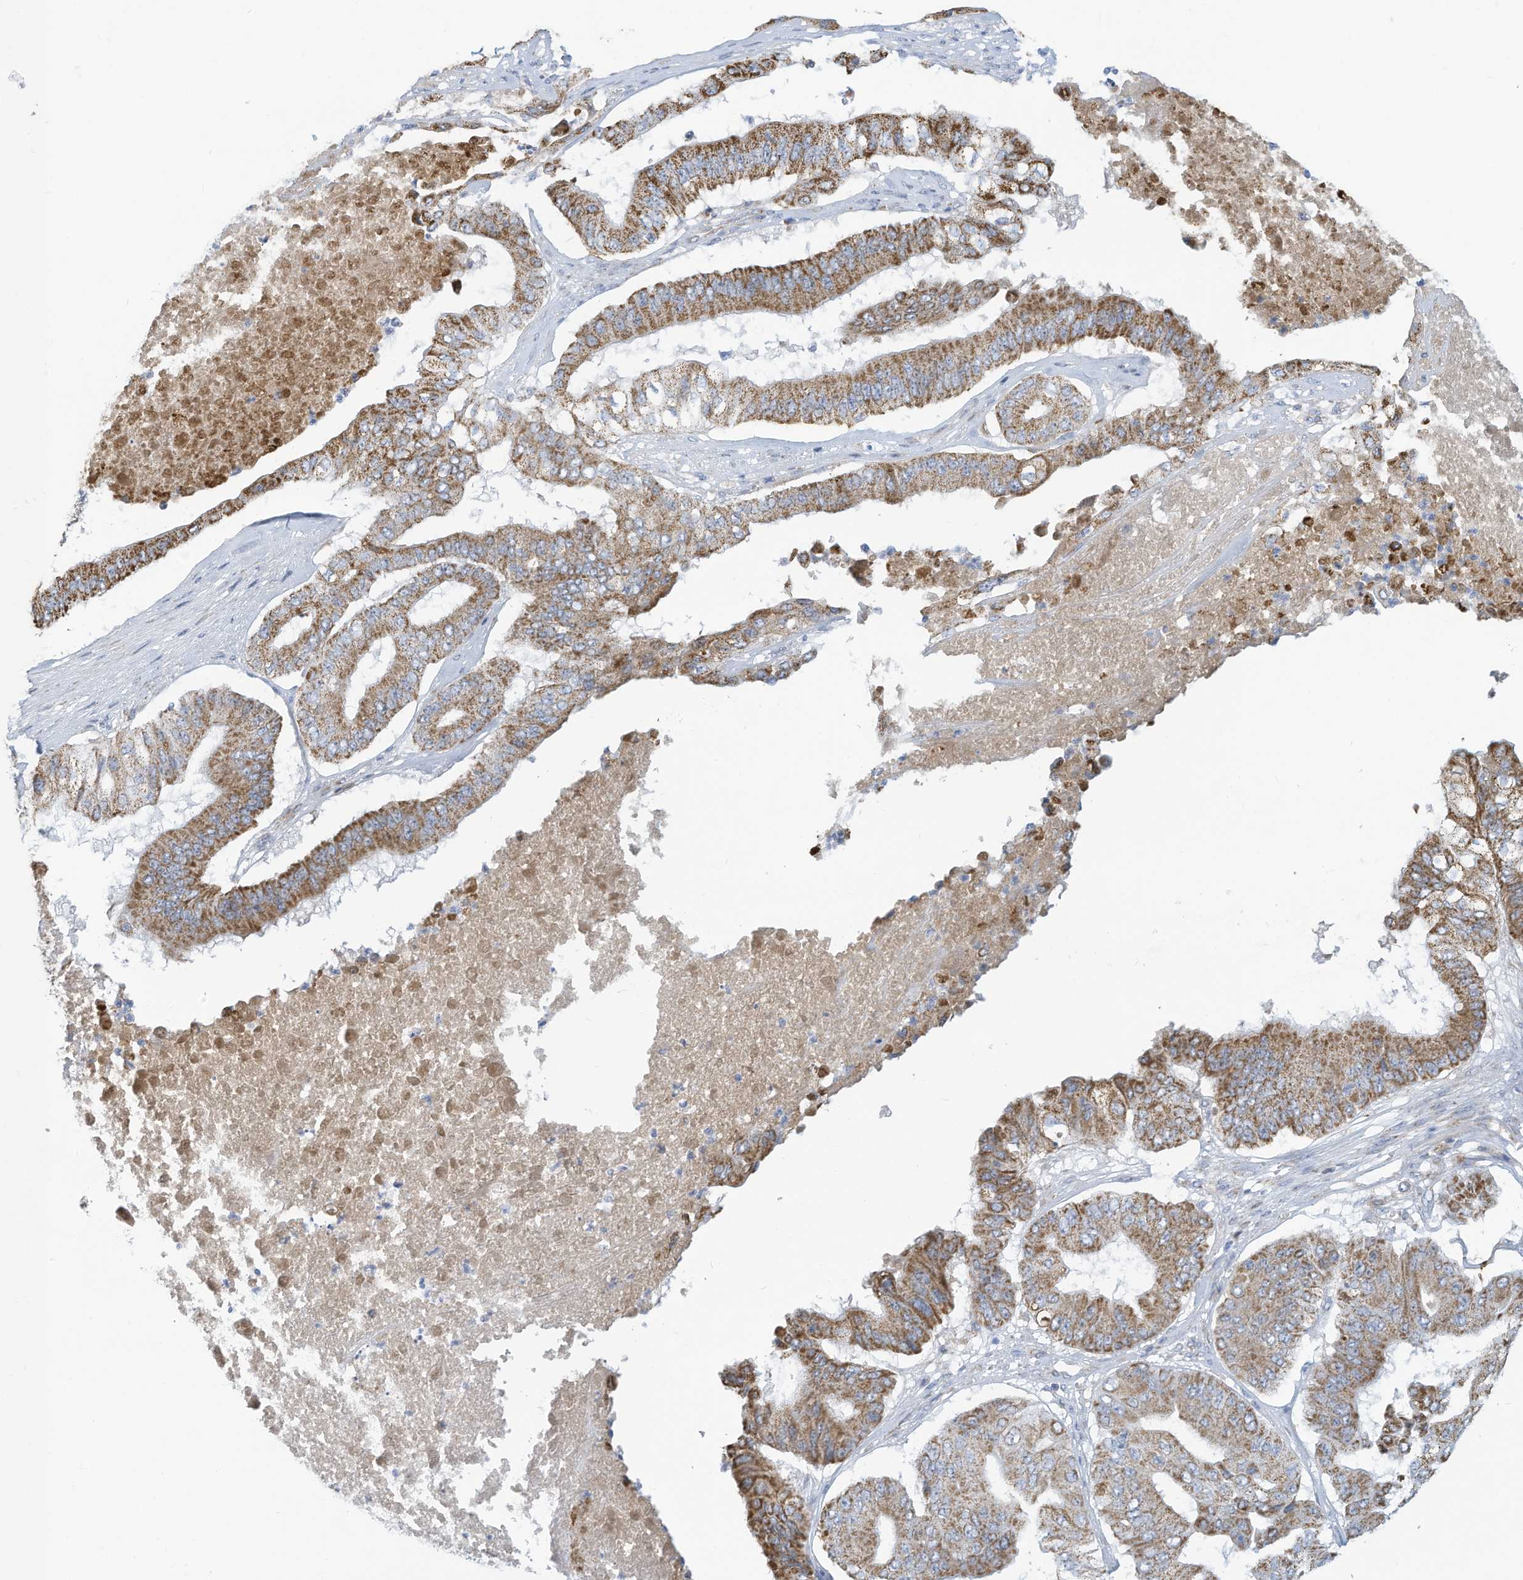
{"staining": {"intensity": "moderate", "quantity": ">75%", "location": "cytoplasmic/membranous"}, "tissue": "pancreatic cancer", "cell_type": "Tumor cells", "image_type": "cancer", "snomed": [{"axis": "morphology", "description": "Adenocarcinoma, NOS"}, {"axis": "topography", "description": "Pancreas"}], "caption": "IHC (DAB (3,3'-diaminobenzidine)) staining of human pancreatic cancer (adenocarcinoma) reveals moderate cytoplasmic/membranous protein staining in approximately >75% of tumor cells.", "gene": "NLN", "patient": {"sex": "female", "age": 77}}